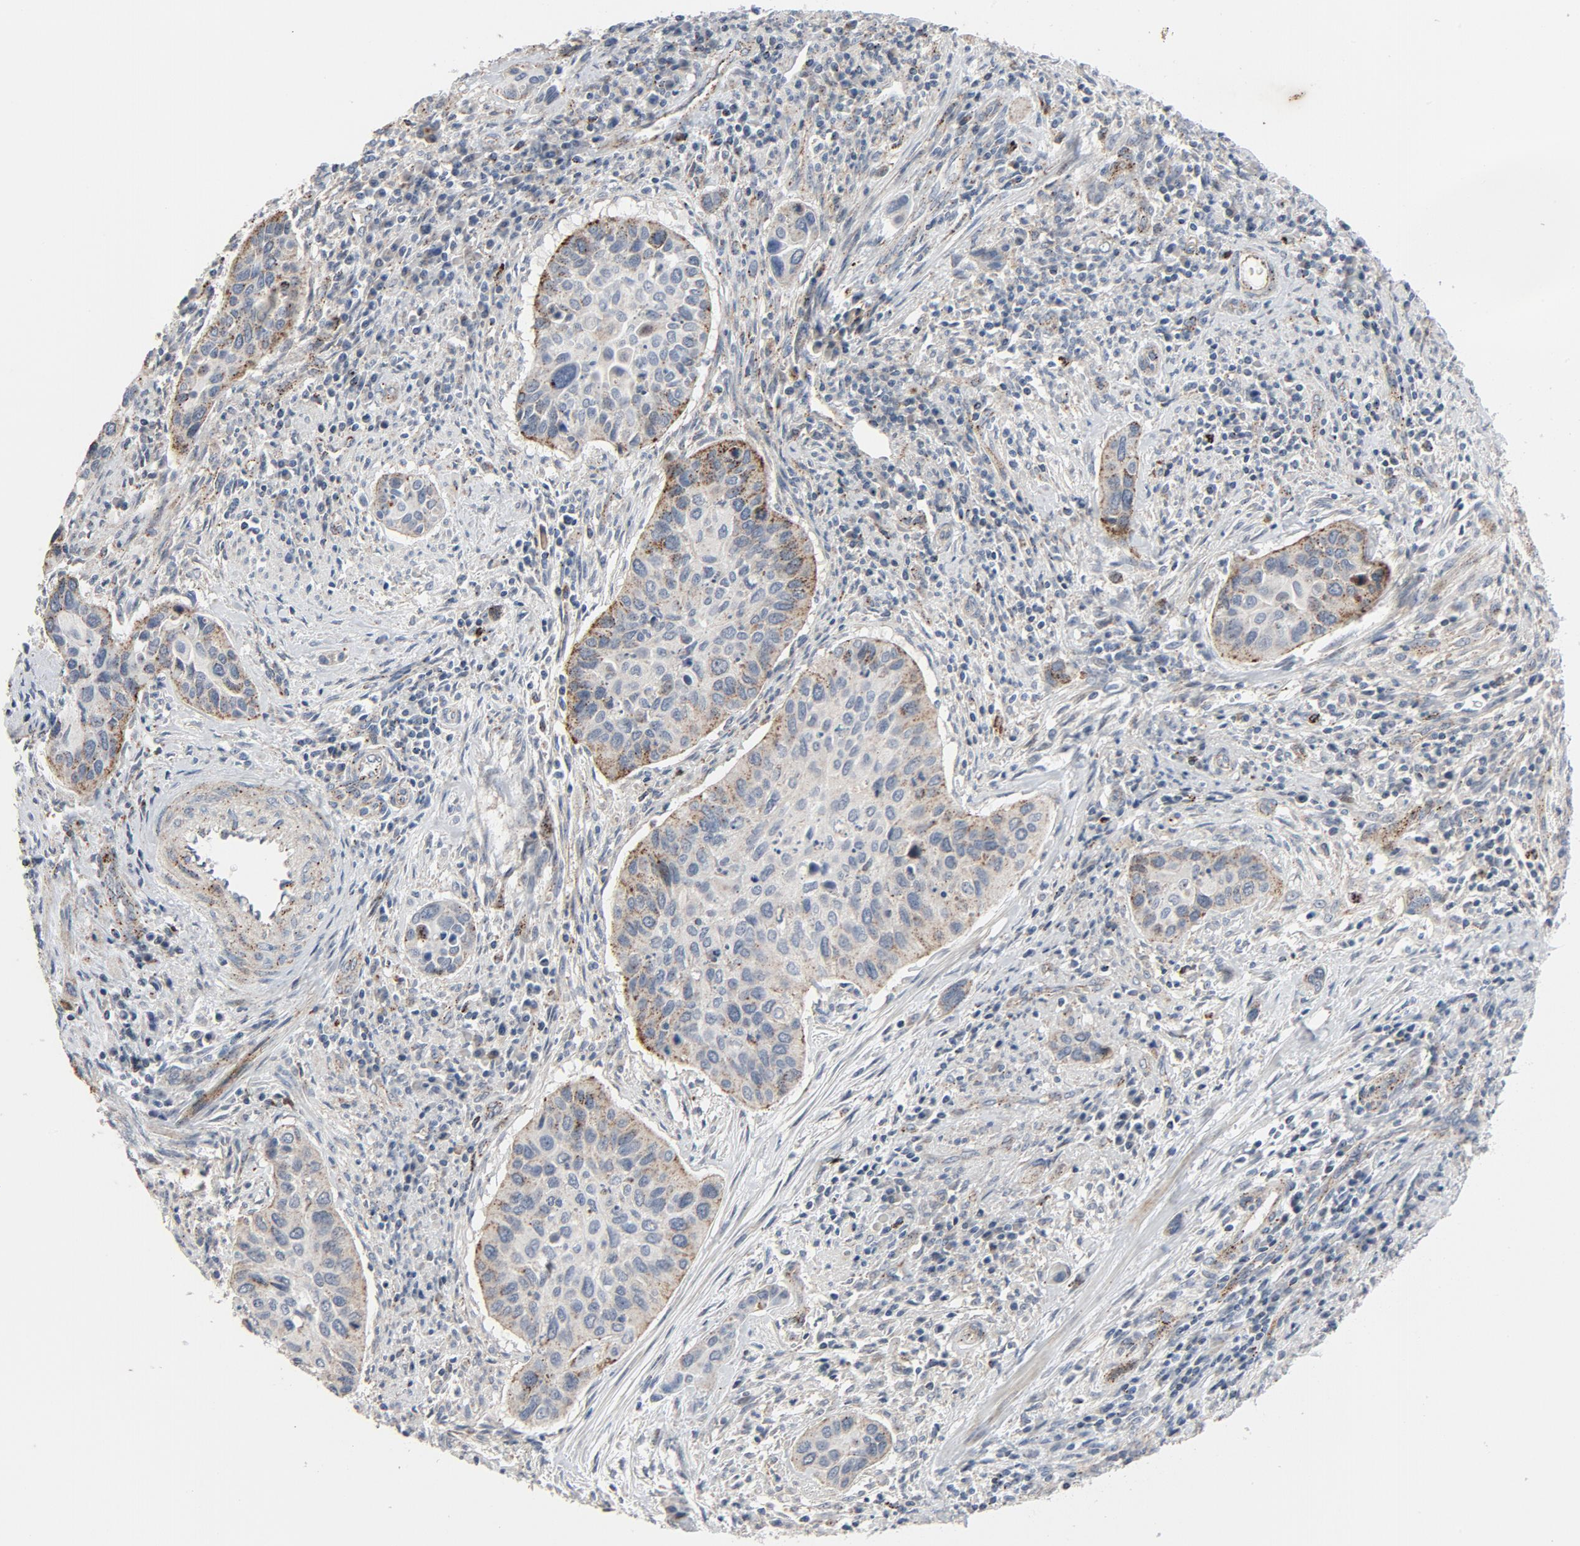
{"staining": {"intensity": "strong", "quantity": ">75%", "location": "cytoplasmic/membranous"}, "tissue": "cervical cancer", "cell_type": "Tumor cells", "image_type": "cancer", "snomed": [{"axis": "morphology", "description": "Squamous cell carcinoma, NOS"}, {"axis": "topography", "description": "Cervix"}], "caption": "This photomicrograph reveals cervical squamous cell carcinoma stained with immunohistochemistry to label a protein in brown. The cytoplasmic/membranous of tumor cells show strong positivity for the protein. Nuclei are counter-stained blue.", "gene": "AKT2", "patient": {"sex": "female", "age": 39}}